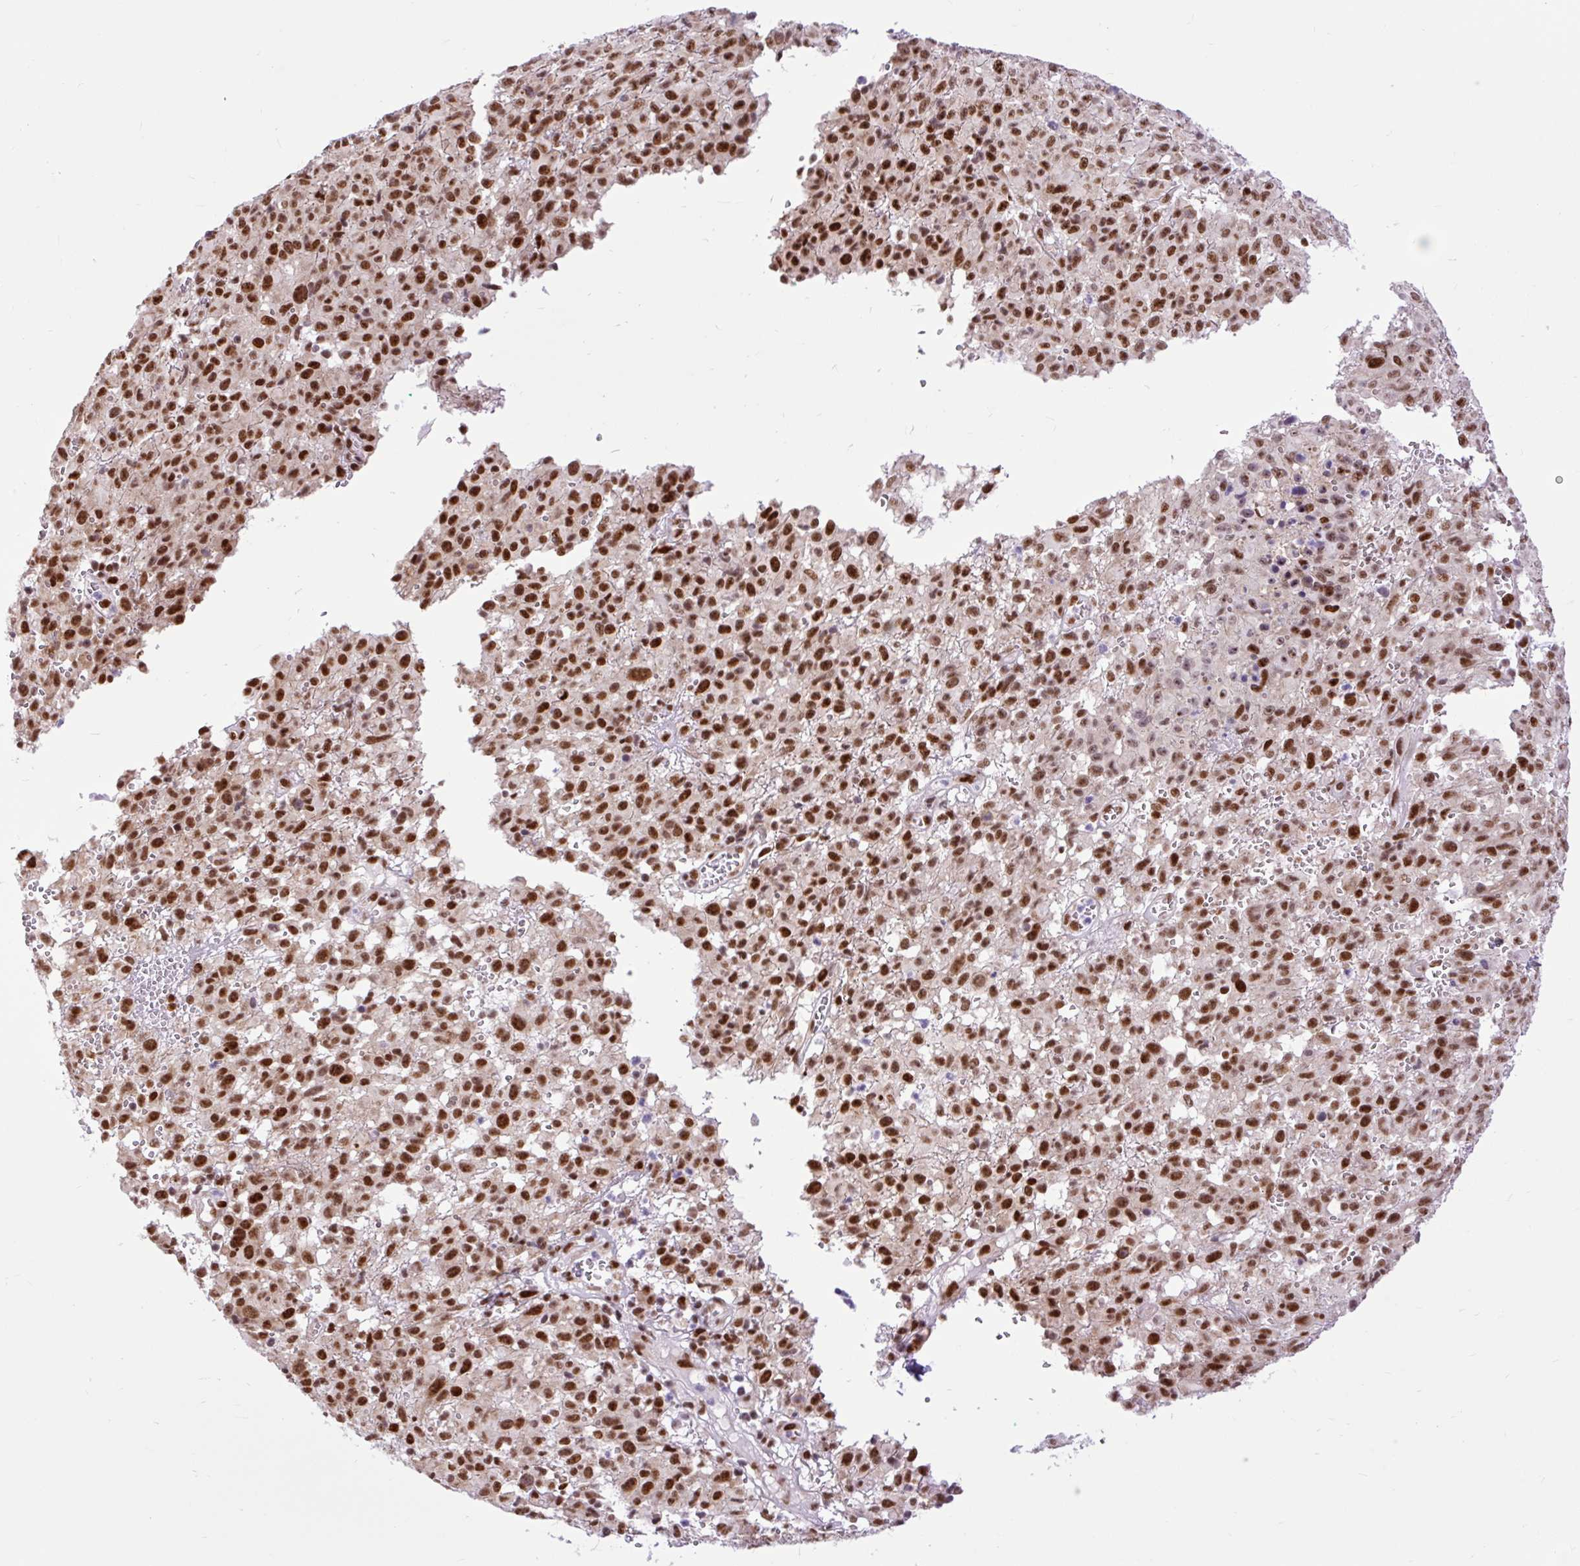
{"staining": {"intensity": "strong", "quantity": ">75%", "location": "nuclear"}, "tissue": "melanoma", "cell_type": "Tumor cells", "image_type": "cancer", "snomed": [{"axis": "morphology", "description": "Malignant melanoma, NOS"}, {"axis": "topography", "description": "Skin"}], "caption": "Malignant melanoma stained with a brown dye exhibits strong nuclear positive expression in about >75% of tumor cells.", "gene": "CLK2", "patient": {"sex": "male", "age": 46}}